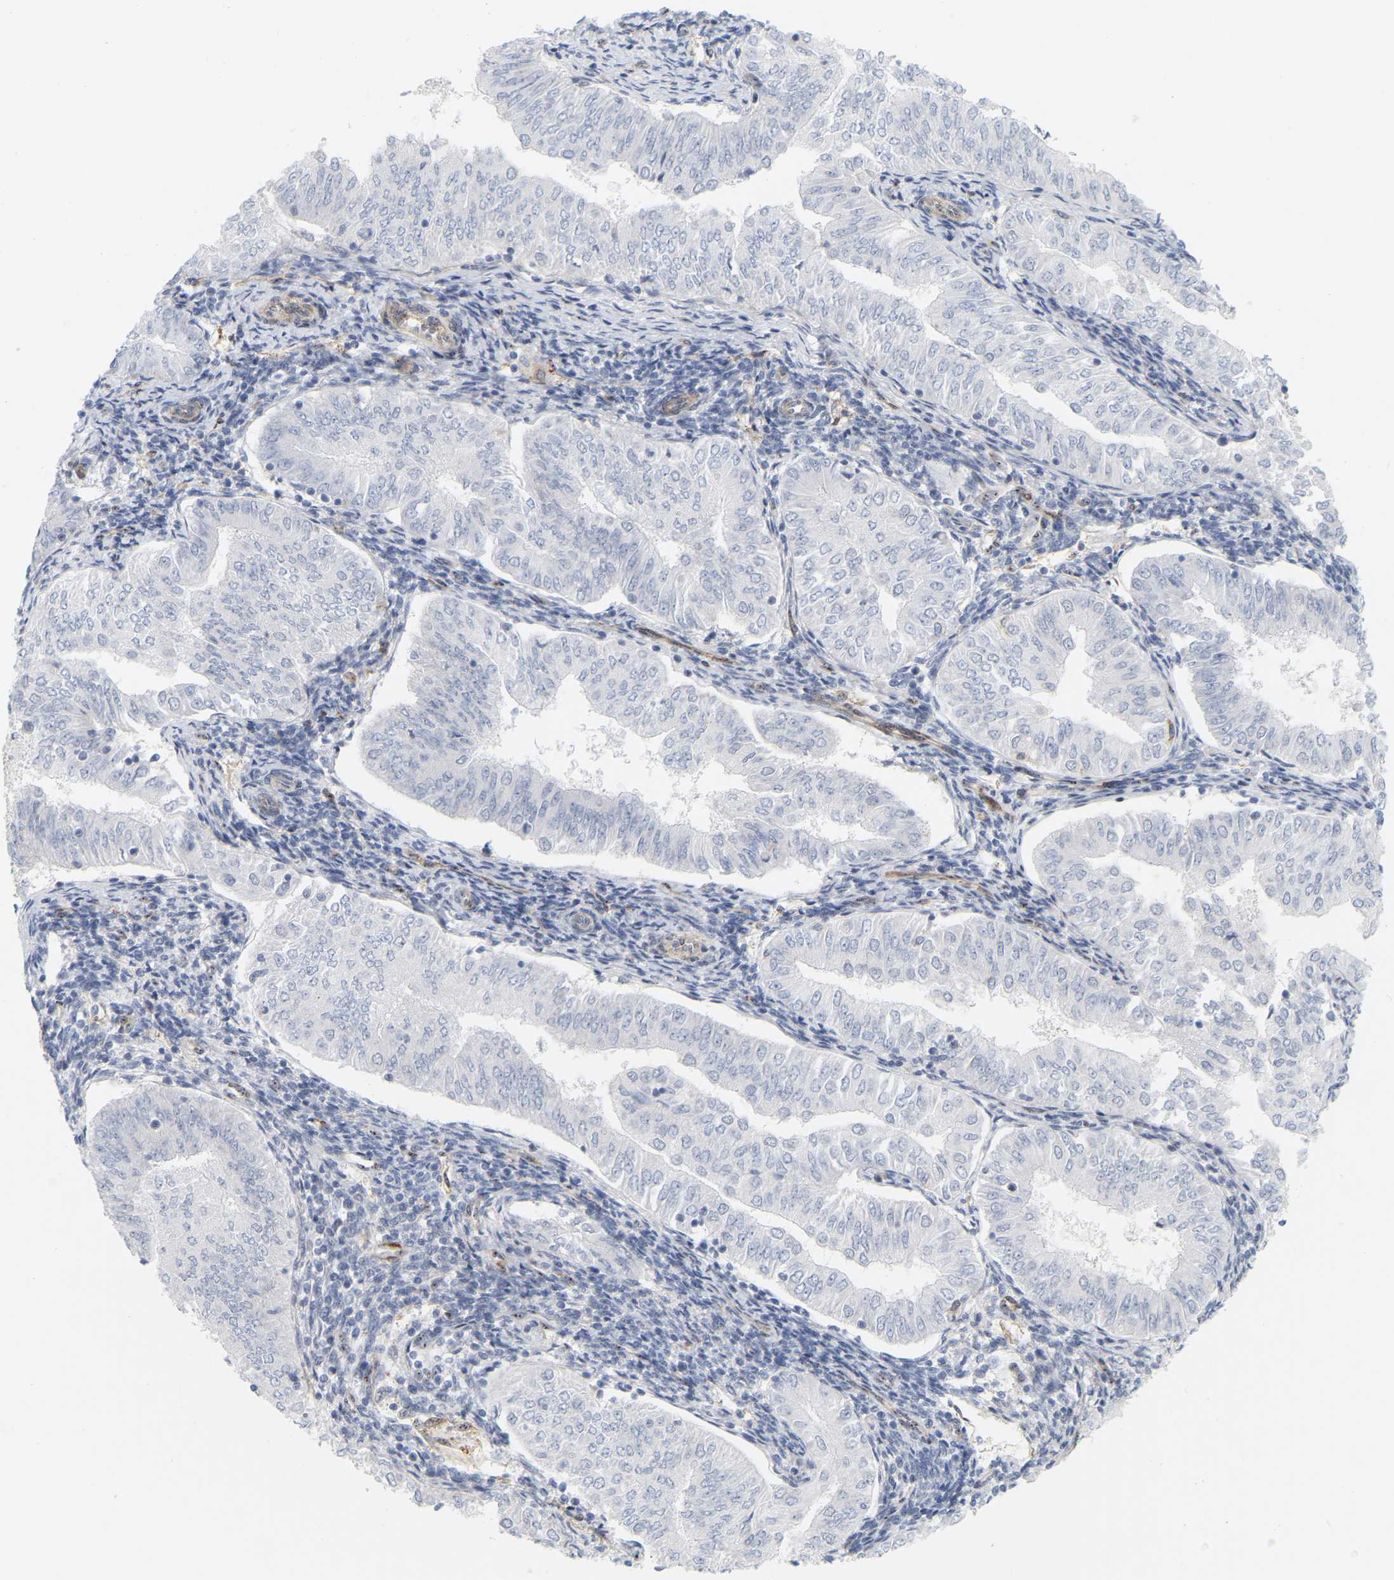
{"staining": {"intensity": "negative", "quantity": "none", "location": "none"}, "tissue": "endometrial cancer", "cell_type": "Tumor cells", "image_type": "cancer", "snomed": [{"axis": "morphology", "description": "Normal tissue, NOS"}, {"axis": "morphology", "description": "Adenocarcinoma, NOS"}, {"axis": "topography", "description": "Endometrium"}], "caption": "Immunohistochemistry (IHC) photomicrograph of neoplastic tissue: endometrial cancer (adenocarcinoma) stained with DAB (3,3'-diaminobenzidine) demonstrates no significant protein staining in tumor cells. (IHC, brightfield microscopy, high magnification).", "gene": "RAPH1", "patient": {"sex": "female", "age": 53}}